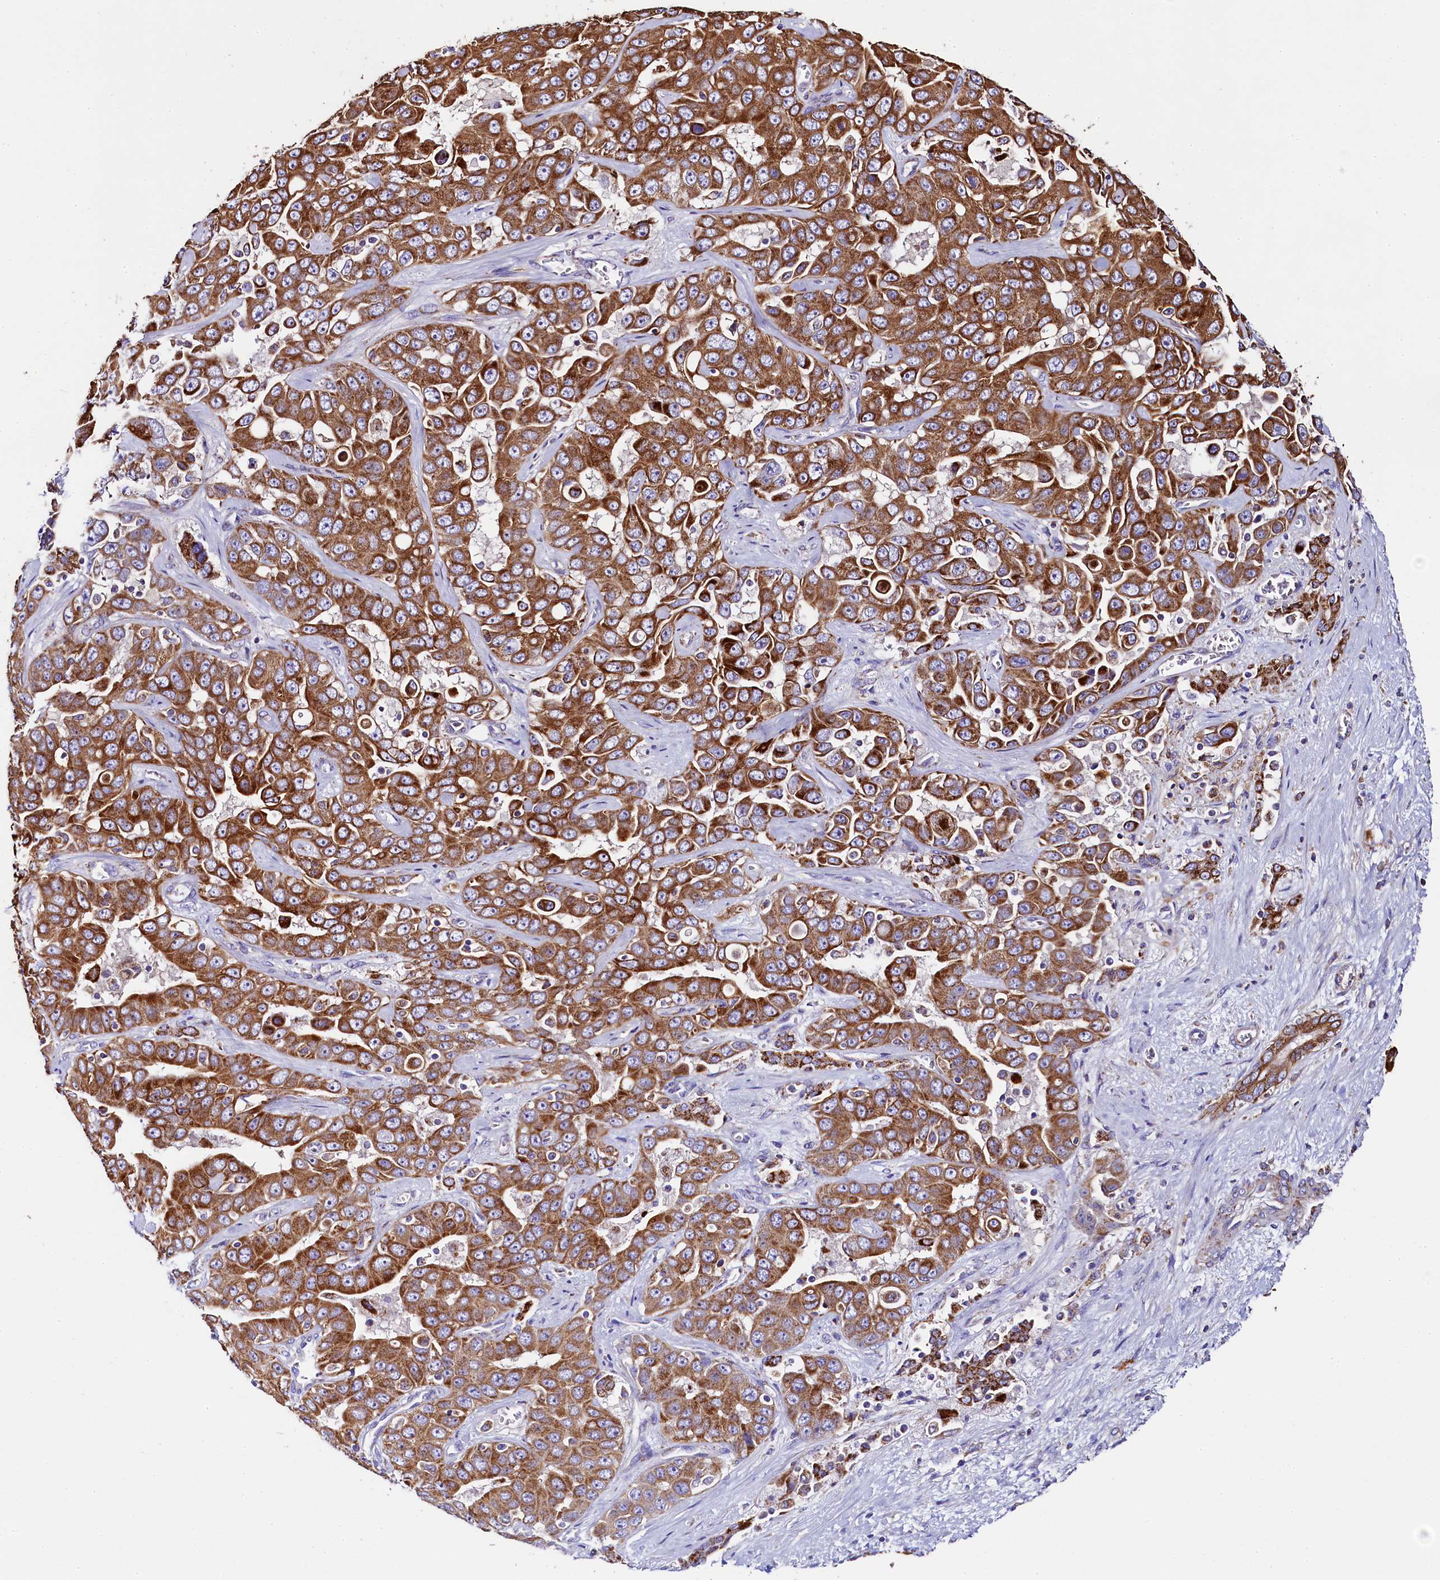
{"staining": {"intensity": "strong", "quantity": ">75%", "location": "cytoplasmic/membranous"}, "tissue": "liver cancer", "cell_type": "Tumor cells", "image_type": "cancer", "snomed": [{"axis": "morphology", "description": "Cholangiocarcinoma"}, {"axis": "topography", "description": "Liver"}], "caption": "Brown immunohistochemical staining in cholangiocarcinoma (liver) shows strong cytoplasmic/membranous staining in approximately >75% of tumor cells.", "gene": "CLYBL", "patient": {"sex": "female", "age": 52}}